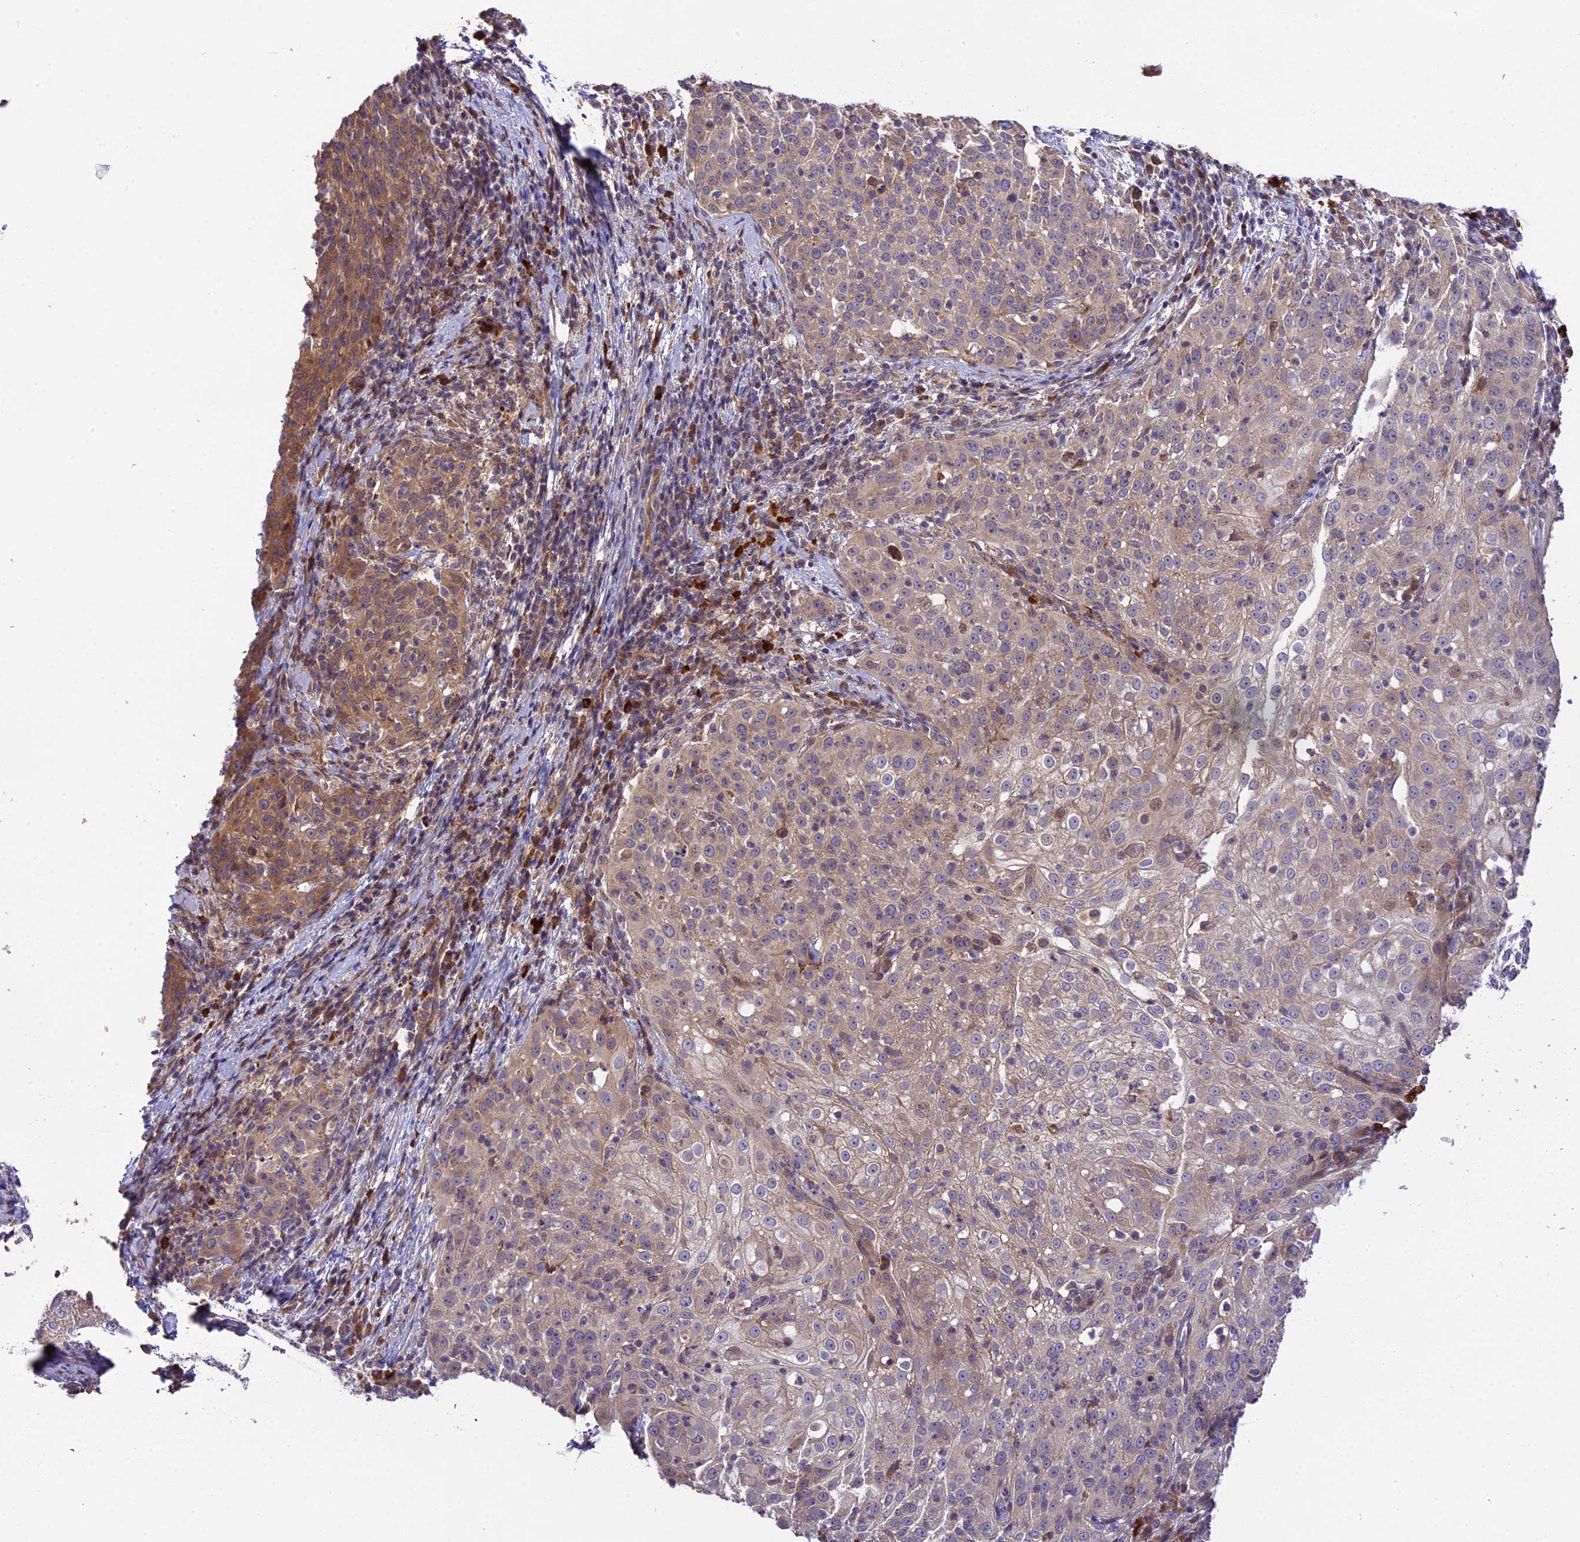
{"staining": {"intensity": "moderate", "quantity": "25%-75%", "location": "cytoplasmic/membranous"}, "tissue": "cervical cancer", "cell_type": "Tumor cells", "image_type": "cancer", "snomed": [{"axis": "morphology", "description": "Squamous cell carcinoma, NOS"}, {"axis": "topography", "description": "Cervix"}], "caption": "The immunohistochemical stain labels moderate cytoplasmic/membranous expression in tumor cells of cervical cancer tissue.", "gene": "ABCC10", "patient": {"sex": "female", "age": 57}}